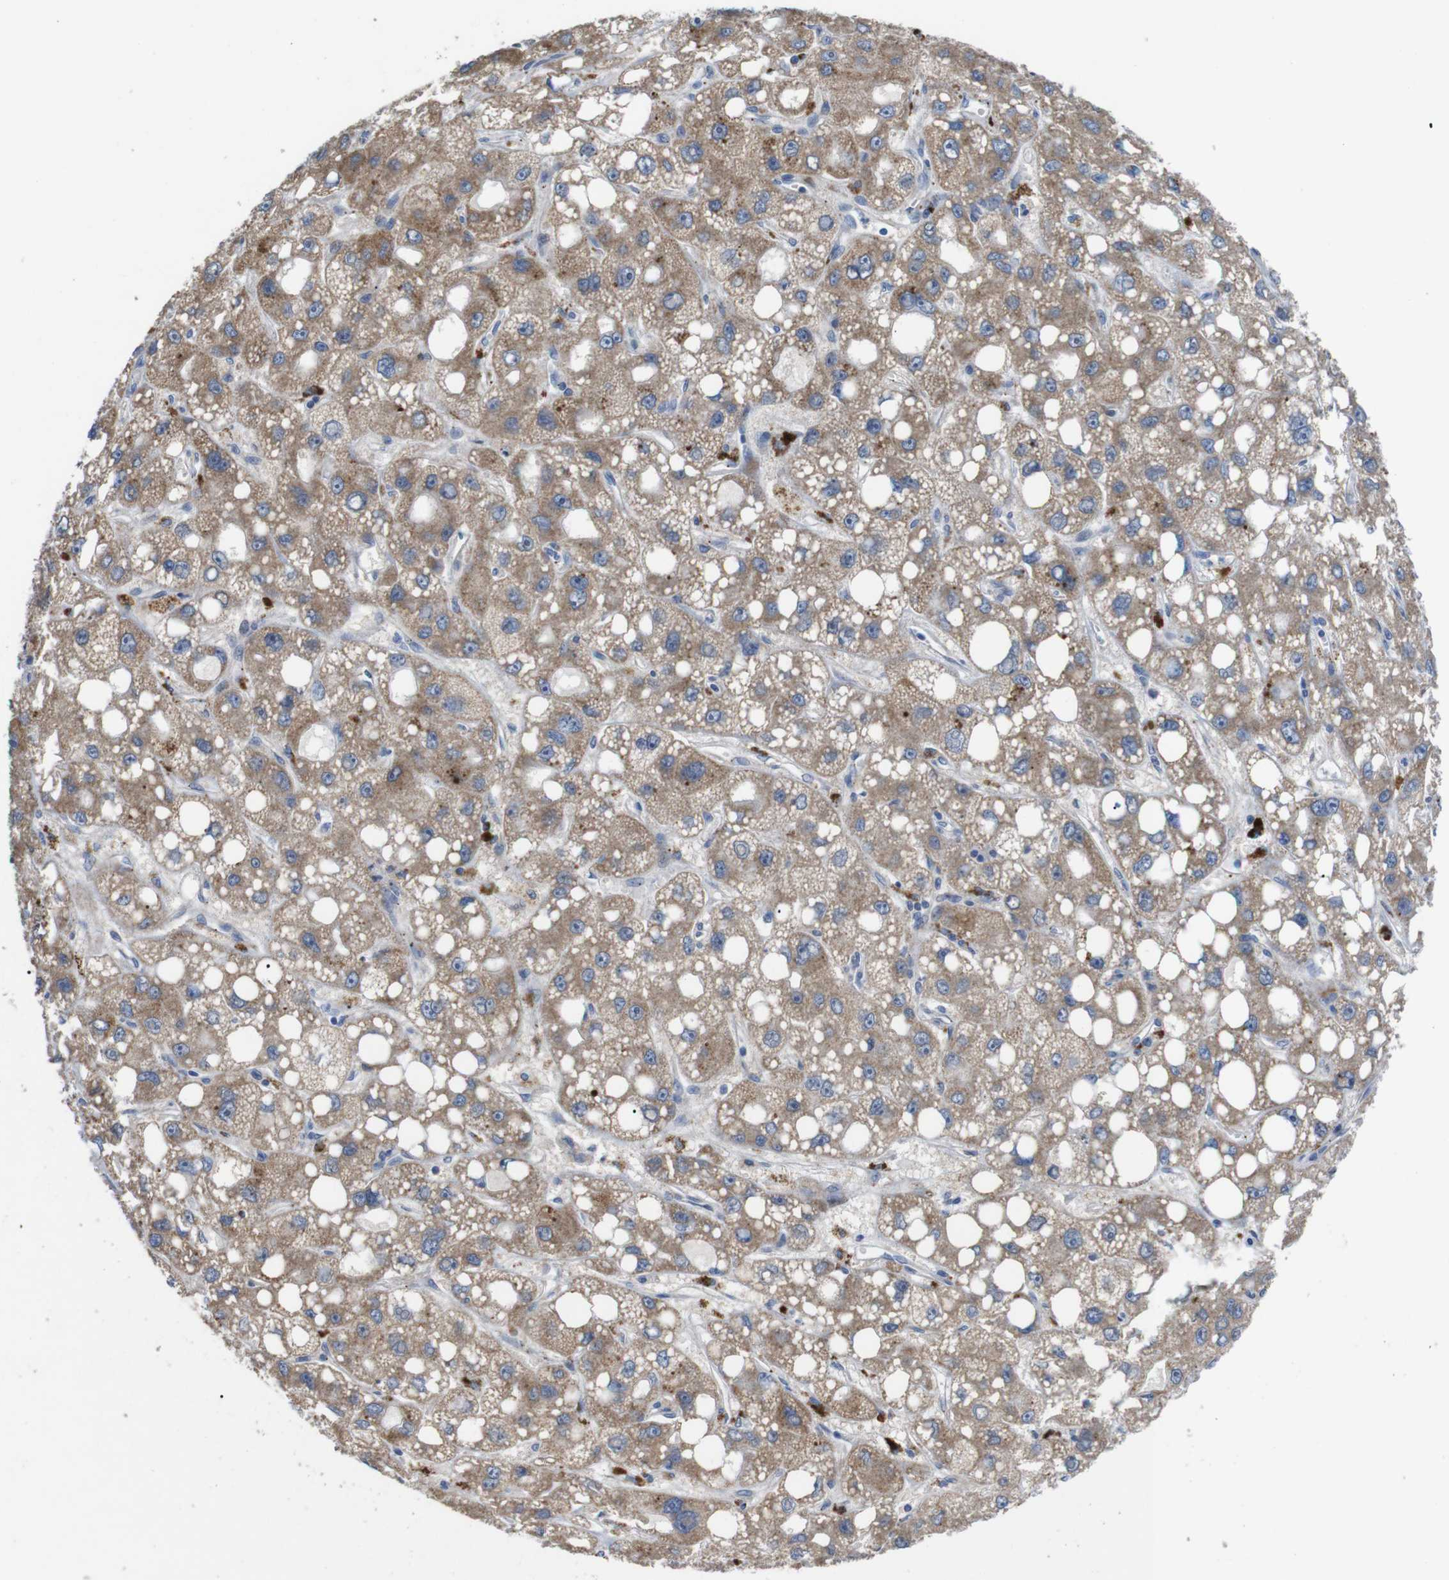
{"staining": {"intensity": "moderate", "quantity": ">75%", "location": "cytoplasmic/membranous"}, "tissue": "liver cancer", "cell_type": "Tumor cells", "image_type": "cancer", "snomed": [{"axis": "morphology", "description": "Carcinoma, Hepatocellular, NOS"}, {"axis": "topography", "description": "Liver"}], "caption": "Human liver cancer (hepatocellular carcinoma) stained with a brown dye exhibits moderate cytoplasmic/membranous positive expression in about >75% of tumor cells.", "gene": "F2RL1", "patient": {"sex": "male", "age": 55}}